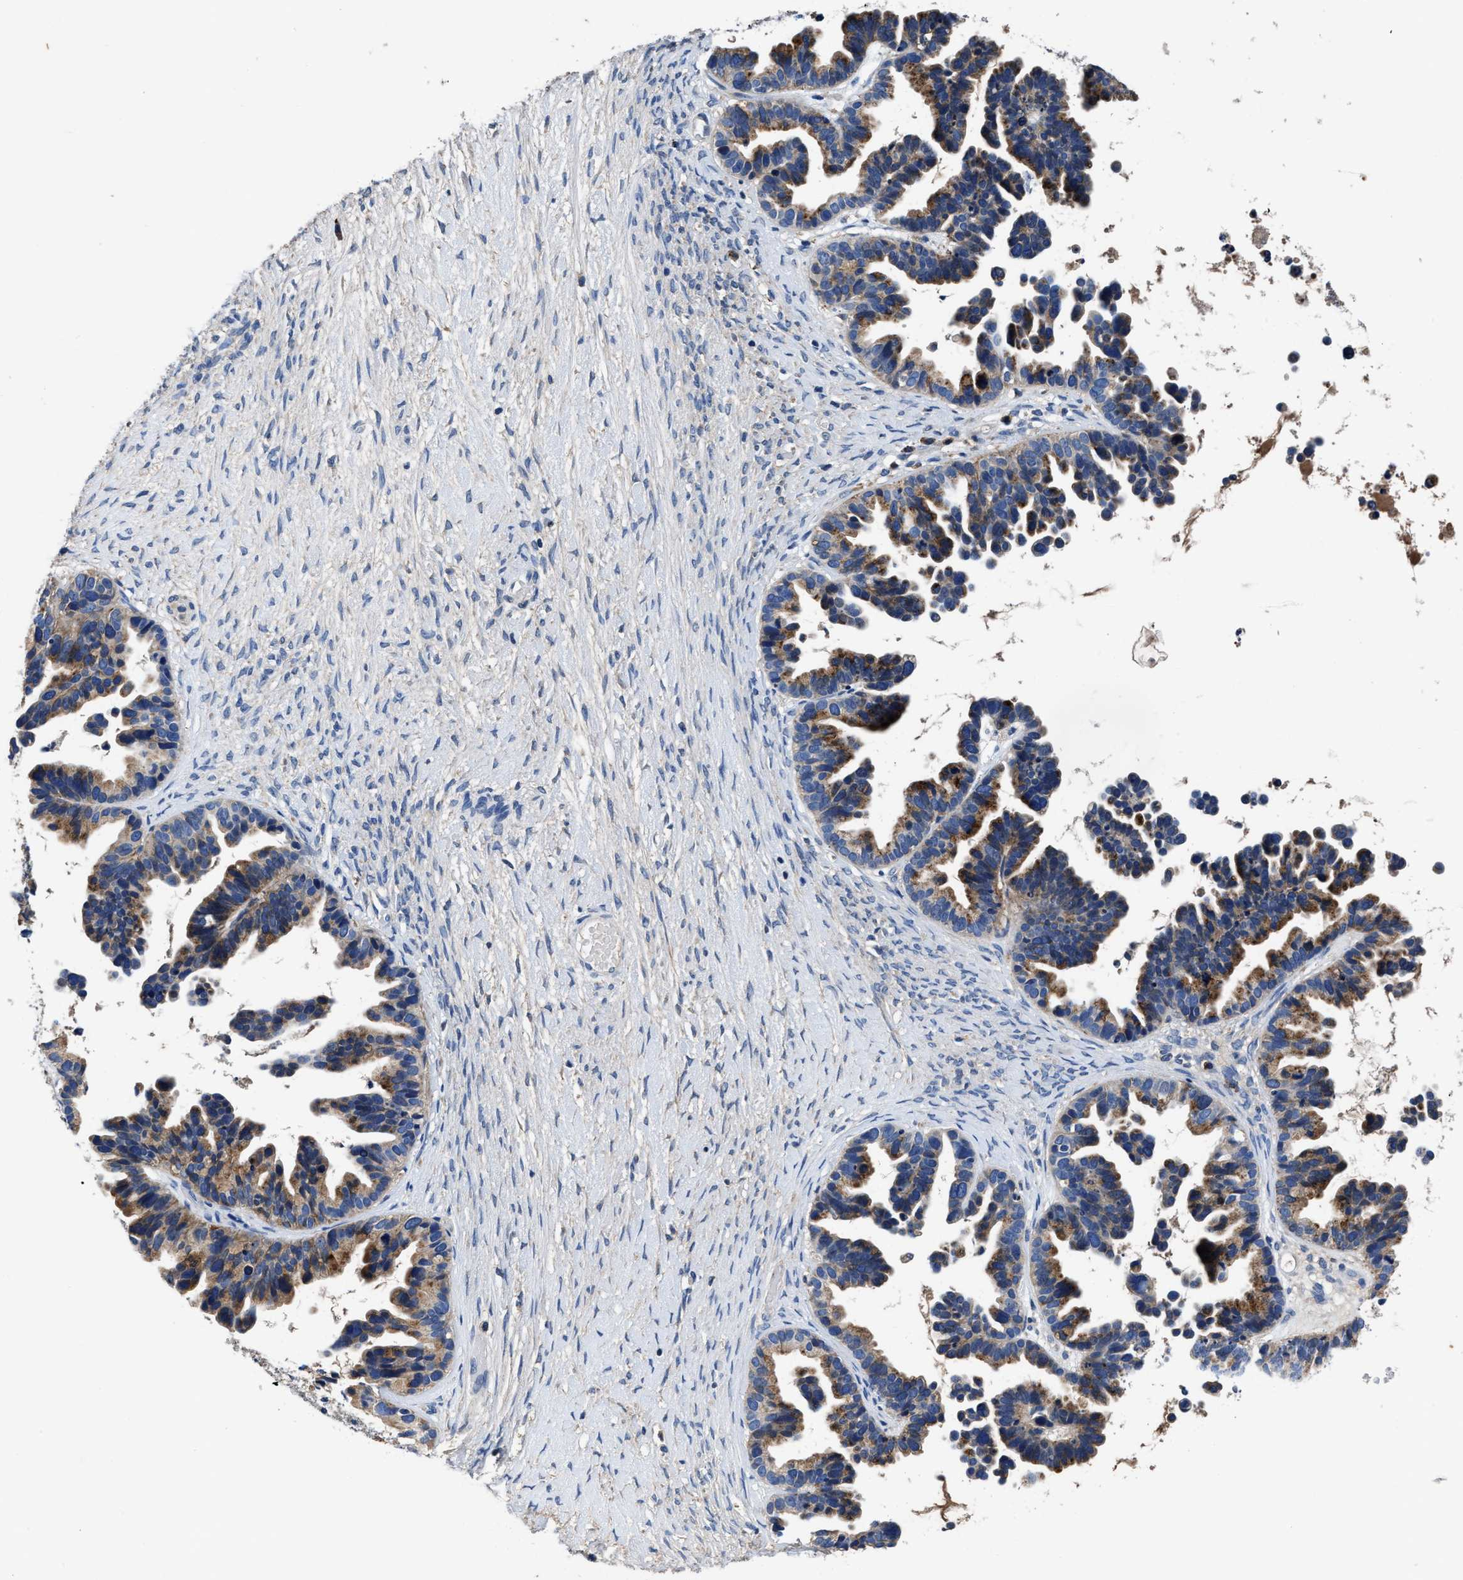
{"staining": {"intensity": "moderate", "quantity": ">75%", "location": "cytoplasmic/membranous"}, "tissue": "ovarian cancer", "cell_type": "Tumor cells", "image_type": "cancer", "snomed": [{"axis": "morphology", "description": "Cystadenocarcinoma, serous, NOS"}, {"axis": "topography", "description": "Ovary"}], "caption": "Ovarian serous cystadenocarcinoma stained with immunohistochemistry (IHC) demonstrates moderate cytoplasmic/membranous positivity in approximately >75% of tumor cells.", "gene": "UBR4", "patient": {"sex": "female", "age": 56}}